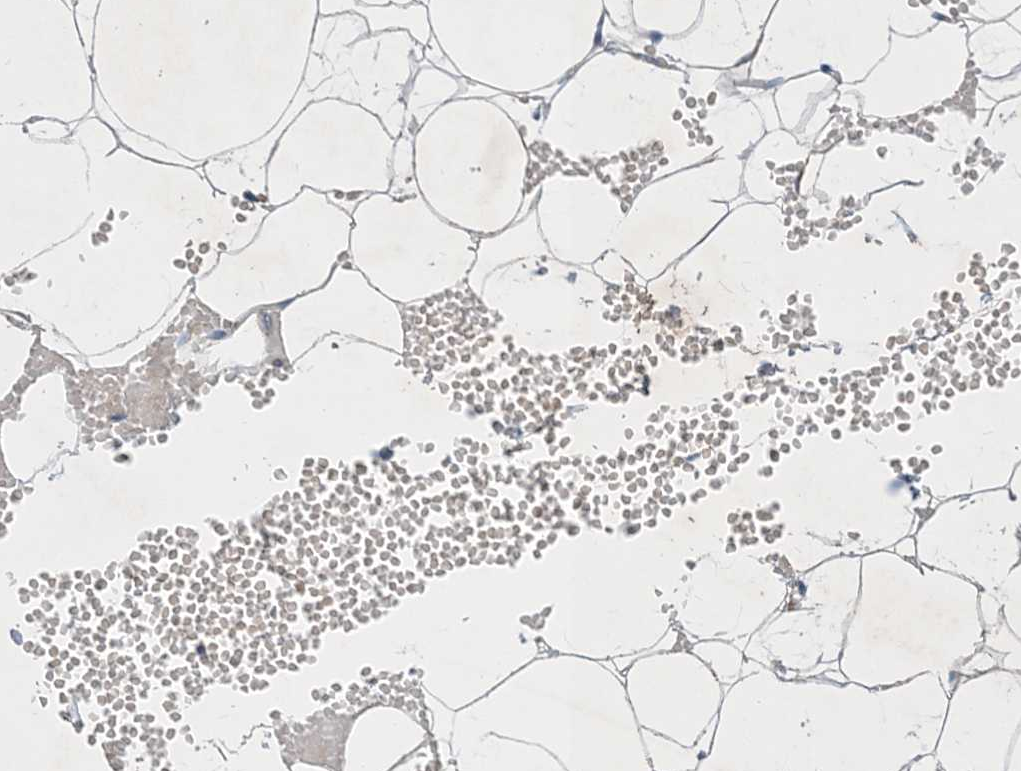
{"staining": {"intensity": "negative", "quantity": "none", "location": "none"}, "tissue": "adipose tissue", "cell_type": "Adipocytes", "image_type": "normal", "snomed": [{"axis": "morphology", "description": "Normal tissue, NOS"}, {"axis": "topography", "description": "Breast"}], "caption": "Immunohistochemical staining of normal human adipose tissue displays no significant staining in adipocytes.", "gene": "STK19", "patient": {"sex": "female", "age": 23}}